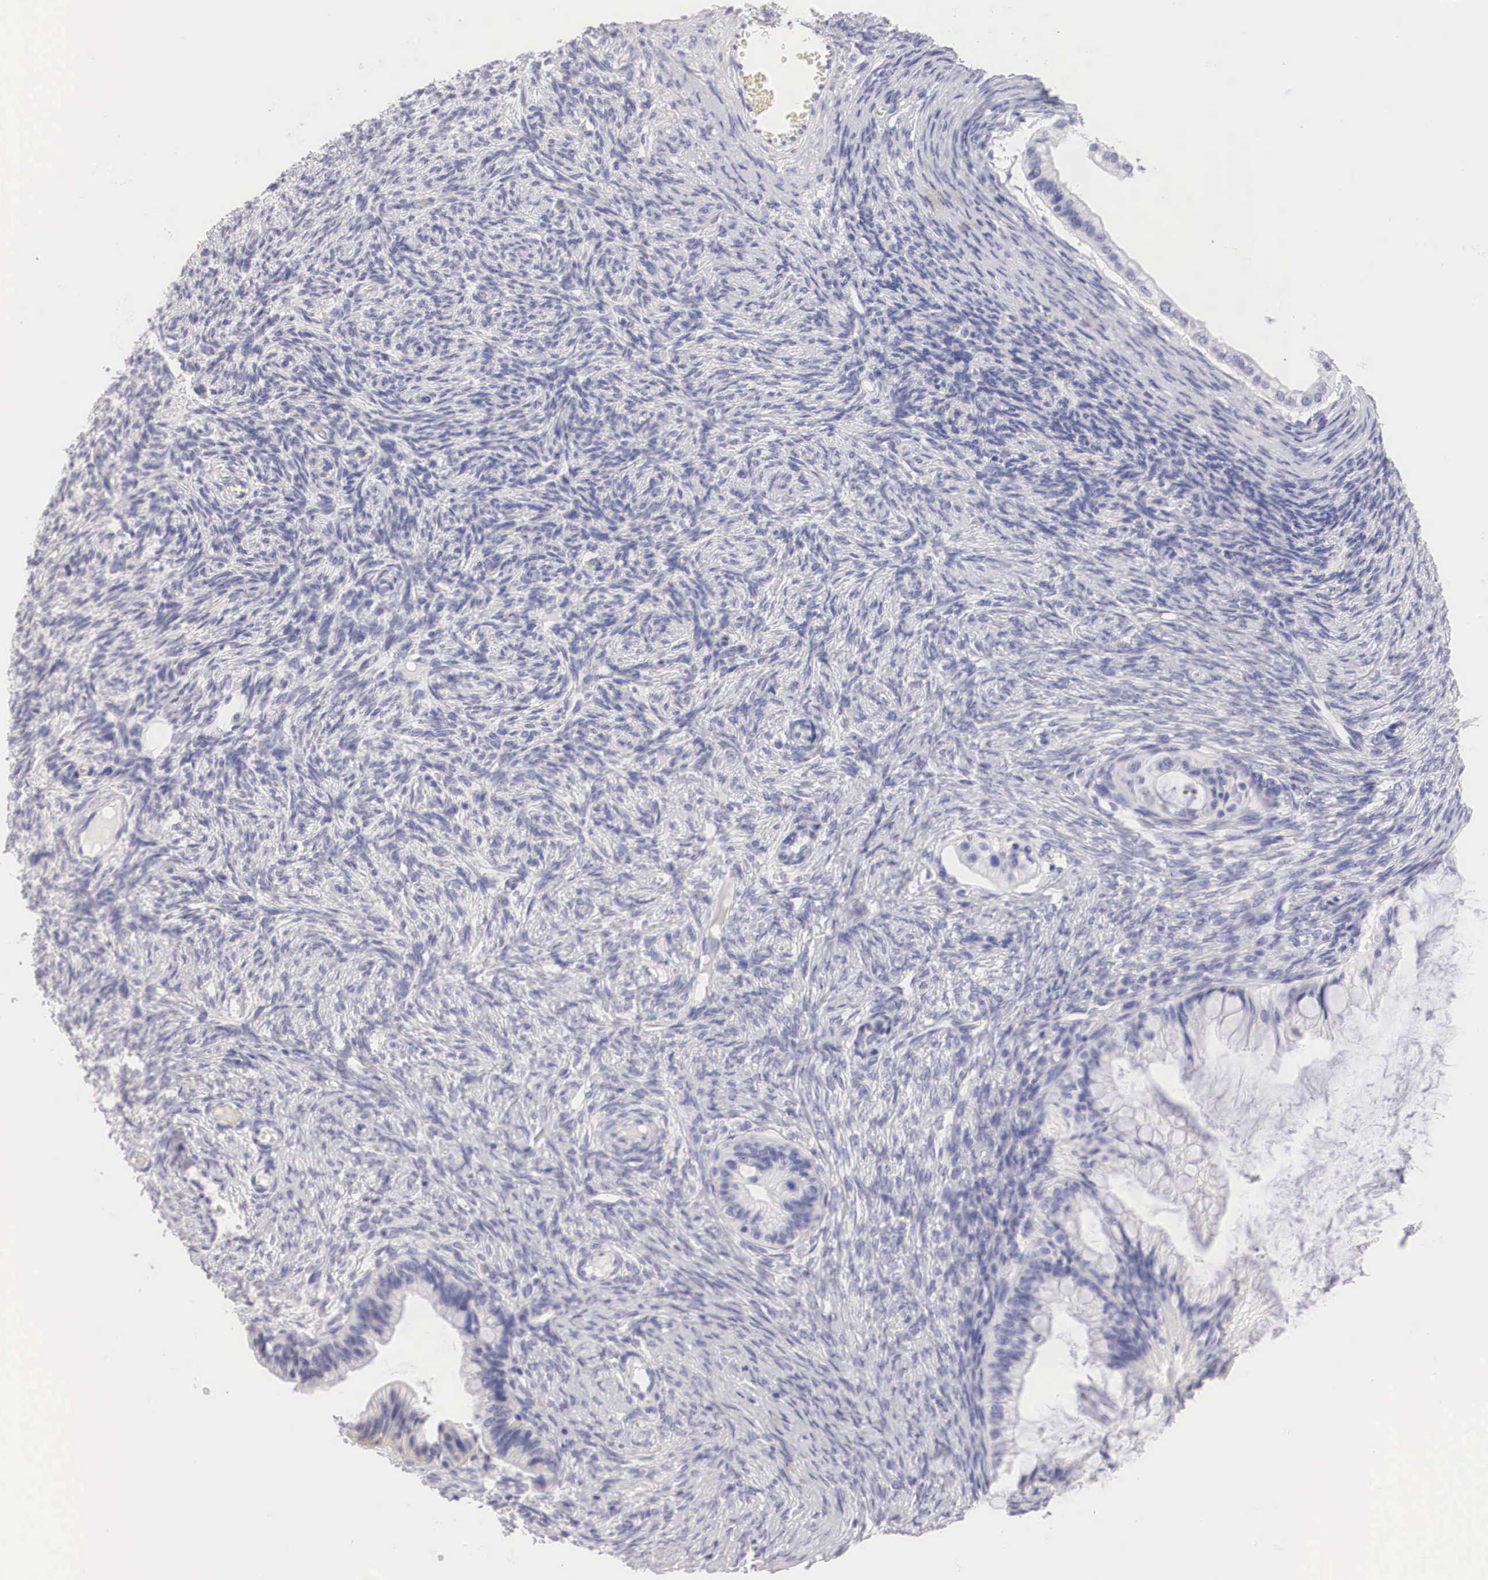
{"staining": {"intensity": "negative", "quantity": "none", "location": "none"}, "tissue": "ovarian cancer", "cell_type": "Tumor cells", "image_type": "cancer", "snomed": [{"axis": "morphology", "description": "Cystadenocarcinoma, mucinous, NOS"}, {"axis": "topography", "description": "Ovary"}], "caption": "IHC micrograph of neoplastic tissue: human ovarian cancer (mucinous cystadenocarcinoma) stained with DAB (3,3'-diaminobenzidine) displays no significant protein staining in tumor cells. Brightfield microscopy of immunohistochemistry (IHC) stained with DAB (3,3'-diaminobenzidine) (brown) and hematoxylin (blue), captured at high magnification.", "gene": "ERBB2", "patient": {"sex": "female", "age": 57}}